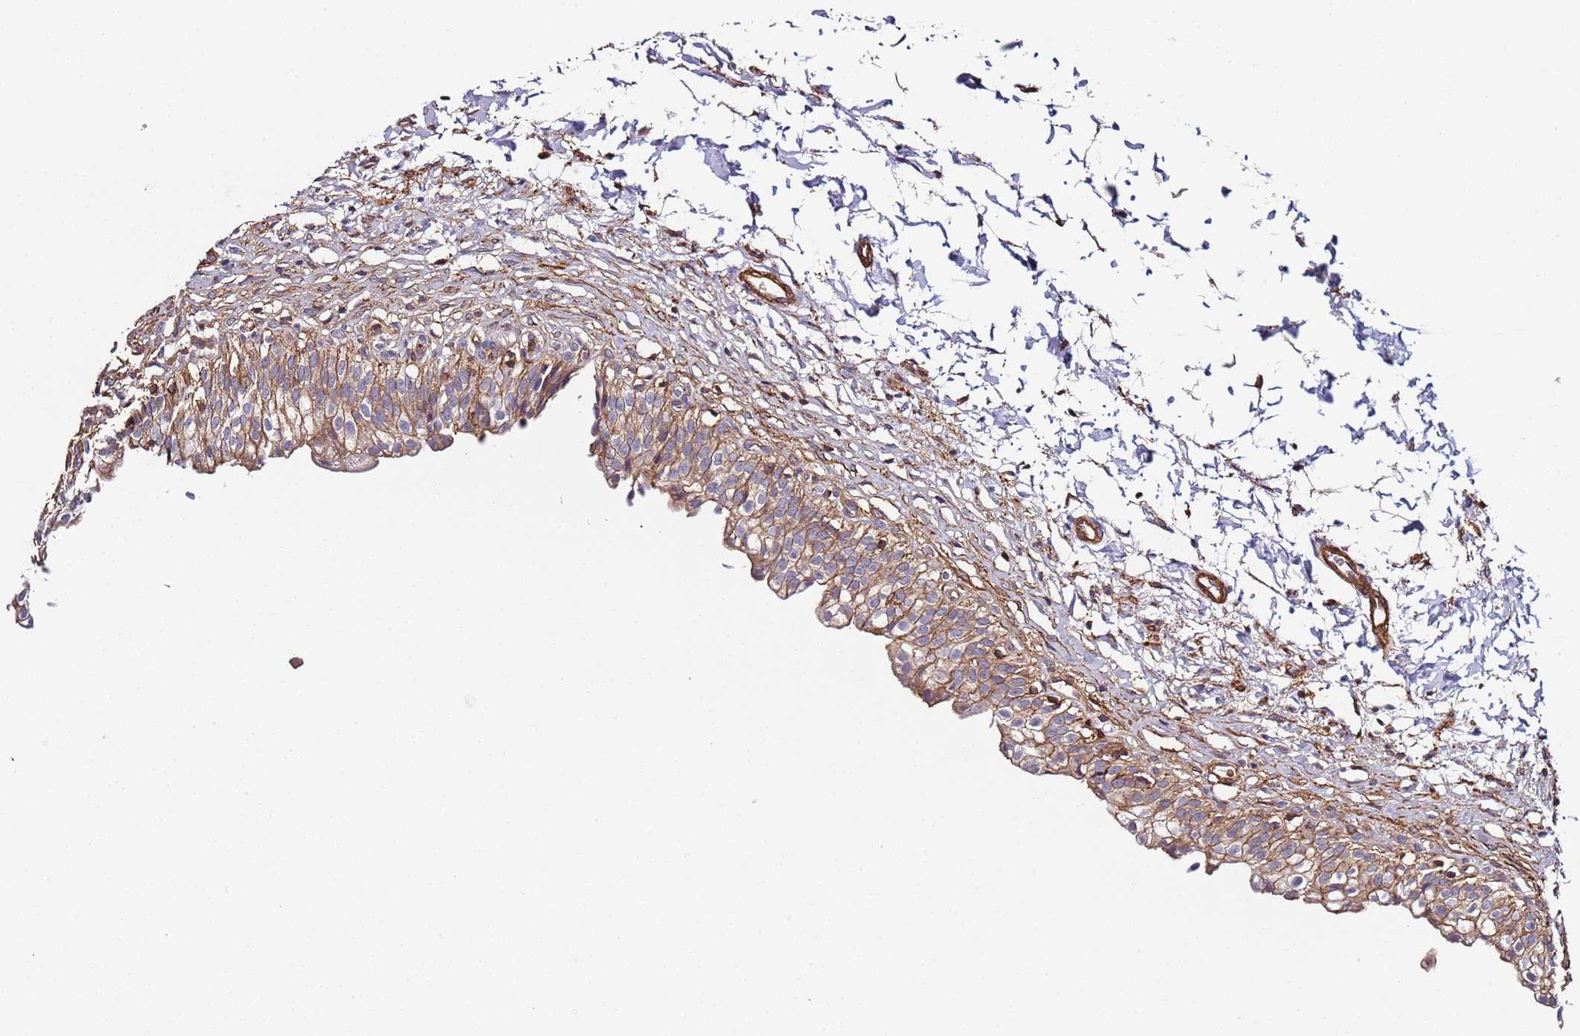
{"staining": {"intensity": "moderate", "quantity": ">75%", "location": "cytoplasmic/membranous"}, "tissue": "urinary bladder", "cell_type": "Urothelial cells", "image_type": "normal", "snomed": [{"axis": "morphology", "description": "Normal tissue, NOS"}, {"axis": "topography", "description": "Urinary bladder"}], "caption": "A medium amount of moderate cytoplasmic/membranous expression is appreciated in approximately >75% of urothelial cells in benign urinary bladder.", "gene": "CYP2U1", "patient": {"sex": "male", "age": 55}}